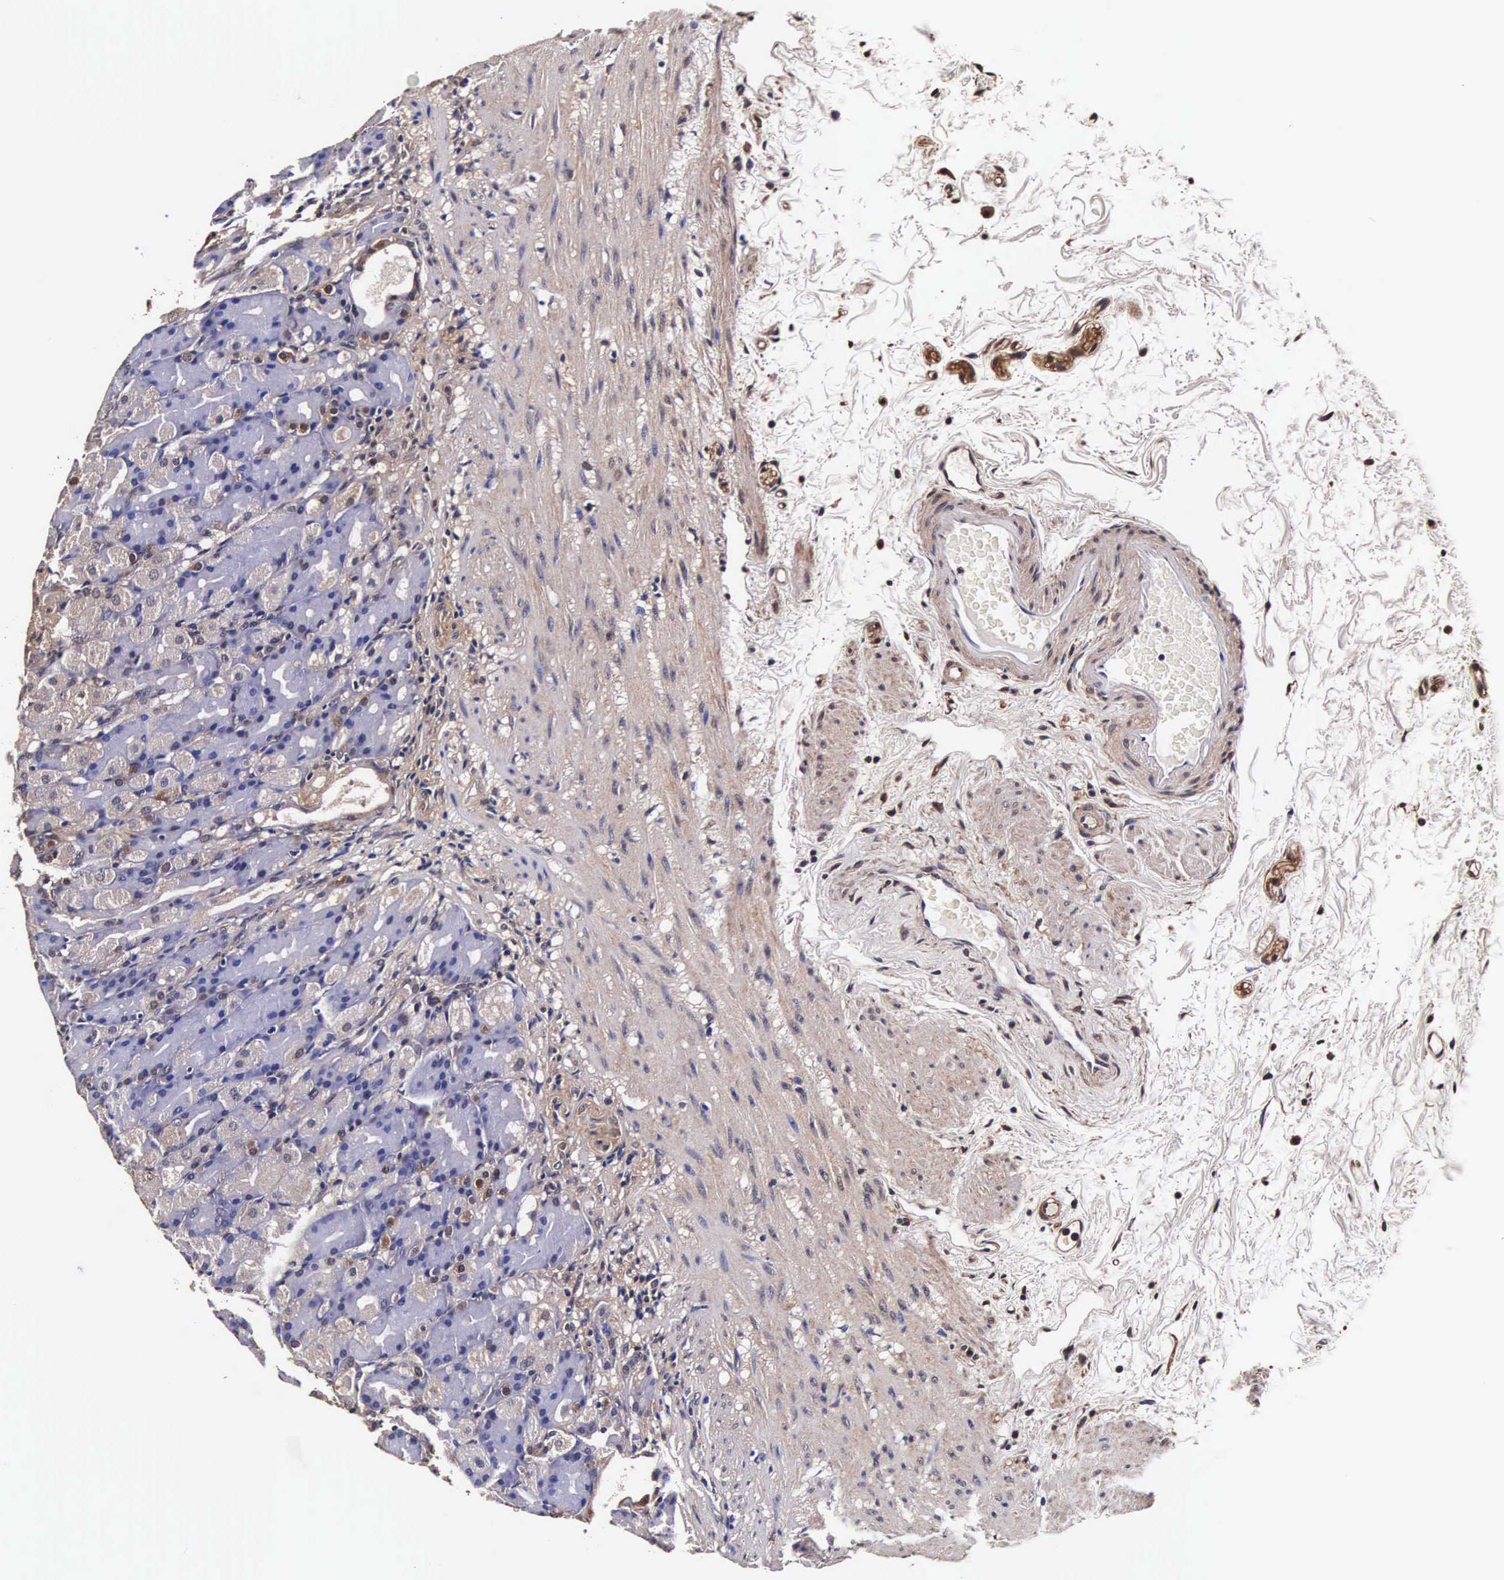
{"staining": {"intensity": "moderate", "quantity": "25%-75%", "location": "cytoplasmic/membranous,nuclear"}, "tissue": "stomach", "cell_type": "Glandular cells", "image_type": "normal", "snomed": [{"axis": "morphology", "description": "Normal tissue, NOS"}, {"axis": "topography", "description": "Stomach, upper"}], "caption": "An immunohistochemistry histopathology image of unremarkable tissue is shown. Protein staining in brown highlights moderate cytoplasmic/membranous,nuclear positivity in stomach within glandular cells.", "gene": "TECPR2", "patient": {"sex": "female", "age": 75}}